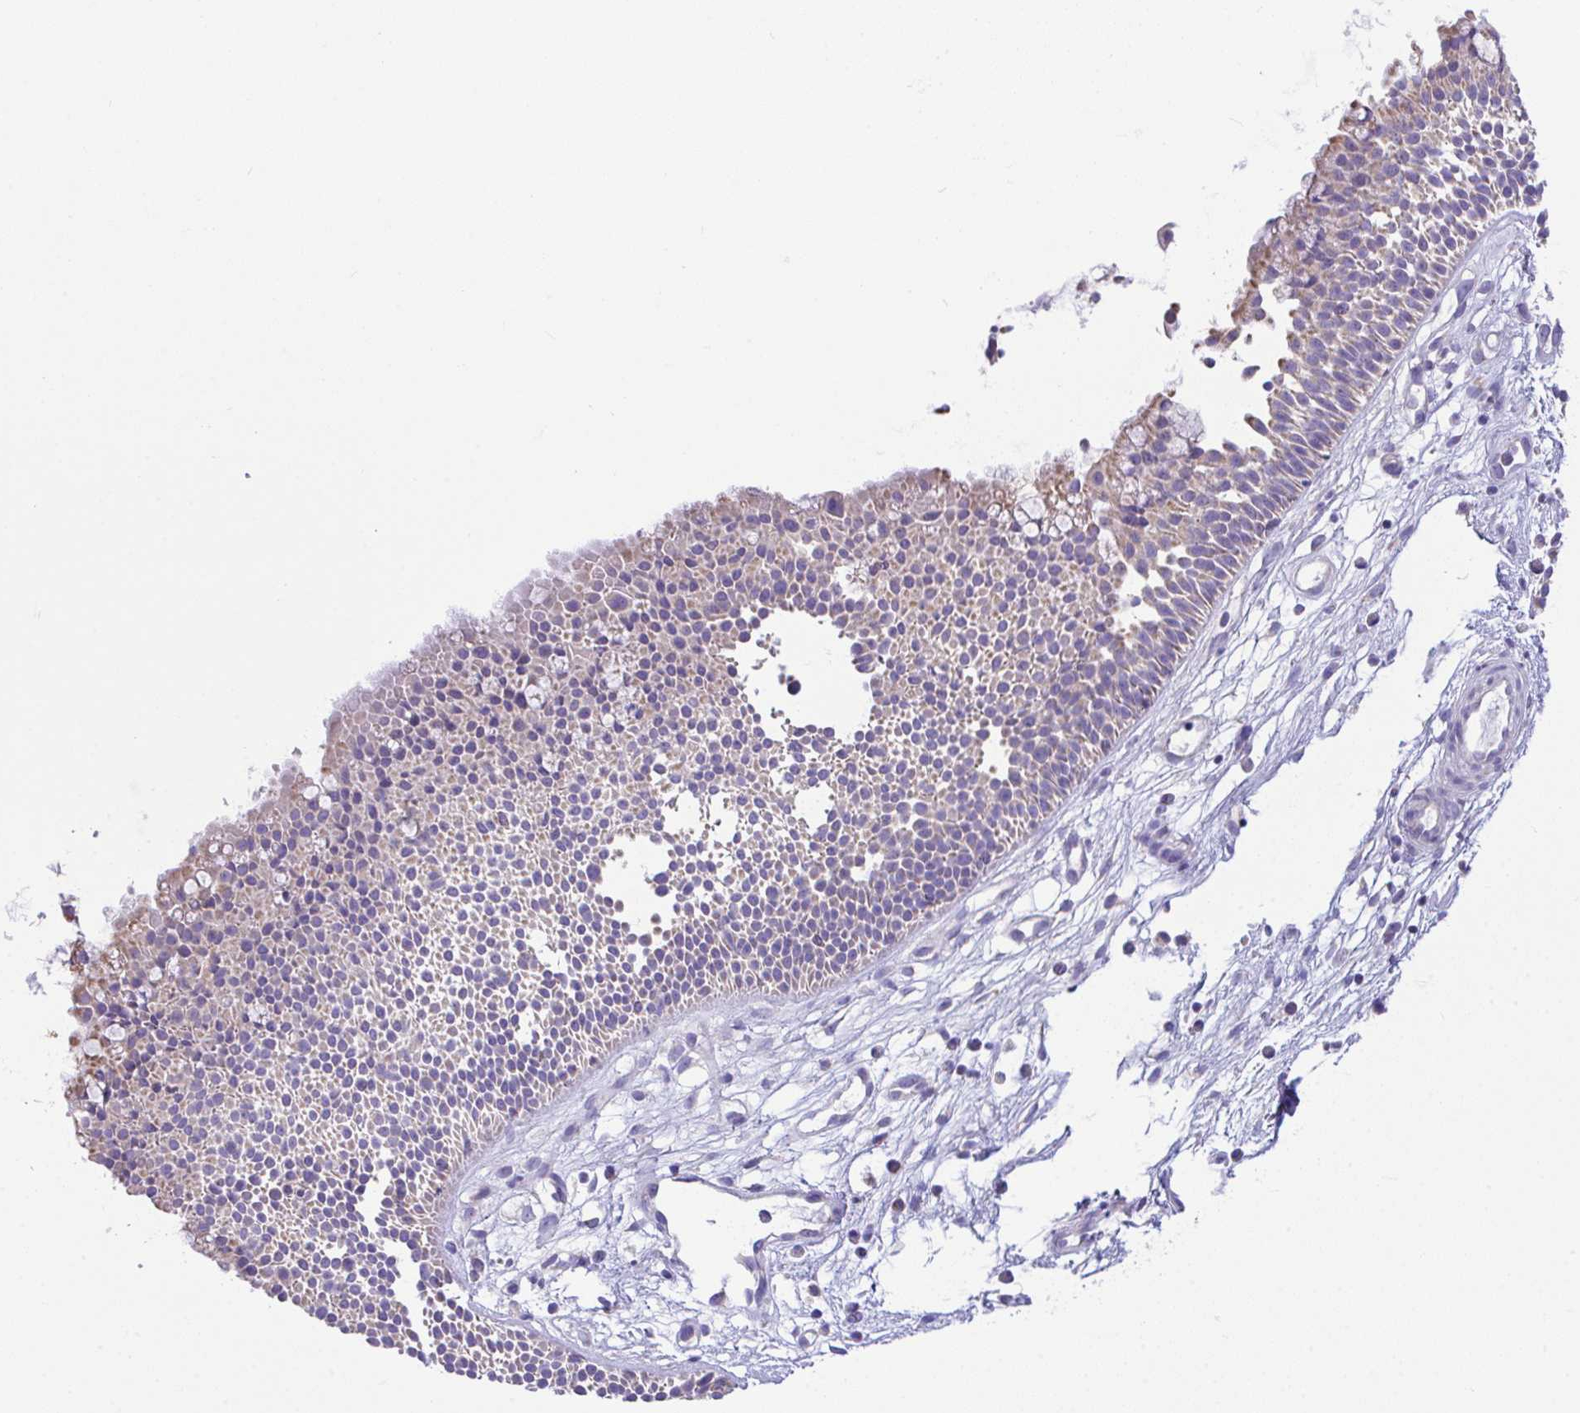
{"staining": {"intensity": "weak", "quantity": "<25%", "location": "cytoplasmic/membranous"}, "tissue": "nasopharynx", "cell_type": "Respiratory epithelial cells", "image_type": "normal", "snomed": [{"axis": "morphology", "description": "Normal tissue, NOS"}, {"axis": "topography", "description": "Nasopharynx"}], "caption": "This is an IHC image of unremarkable nasopharynx. There is no positivity in respiratory epithelial cells.", "gene": "NLRP8", "patient": {"sex": "male", "age": 56}}